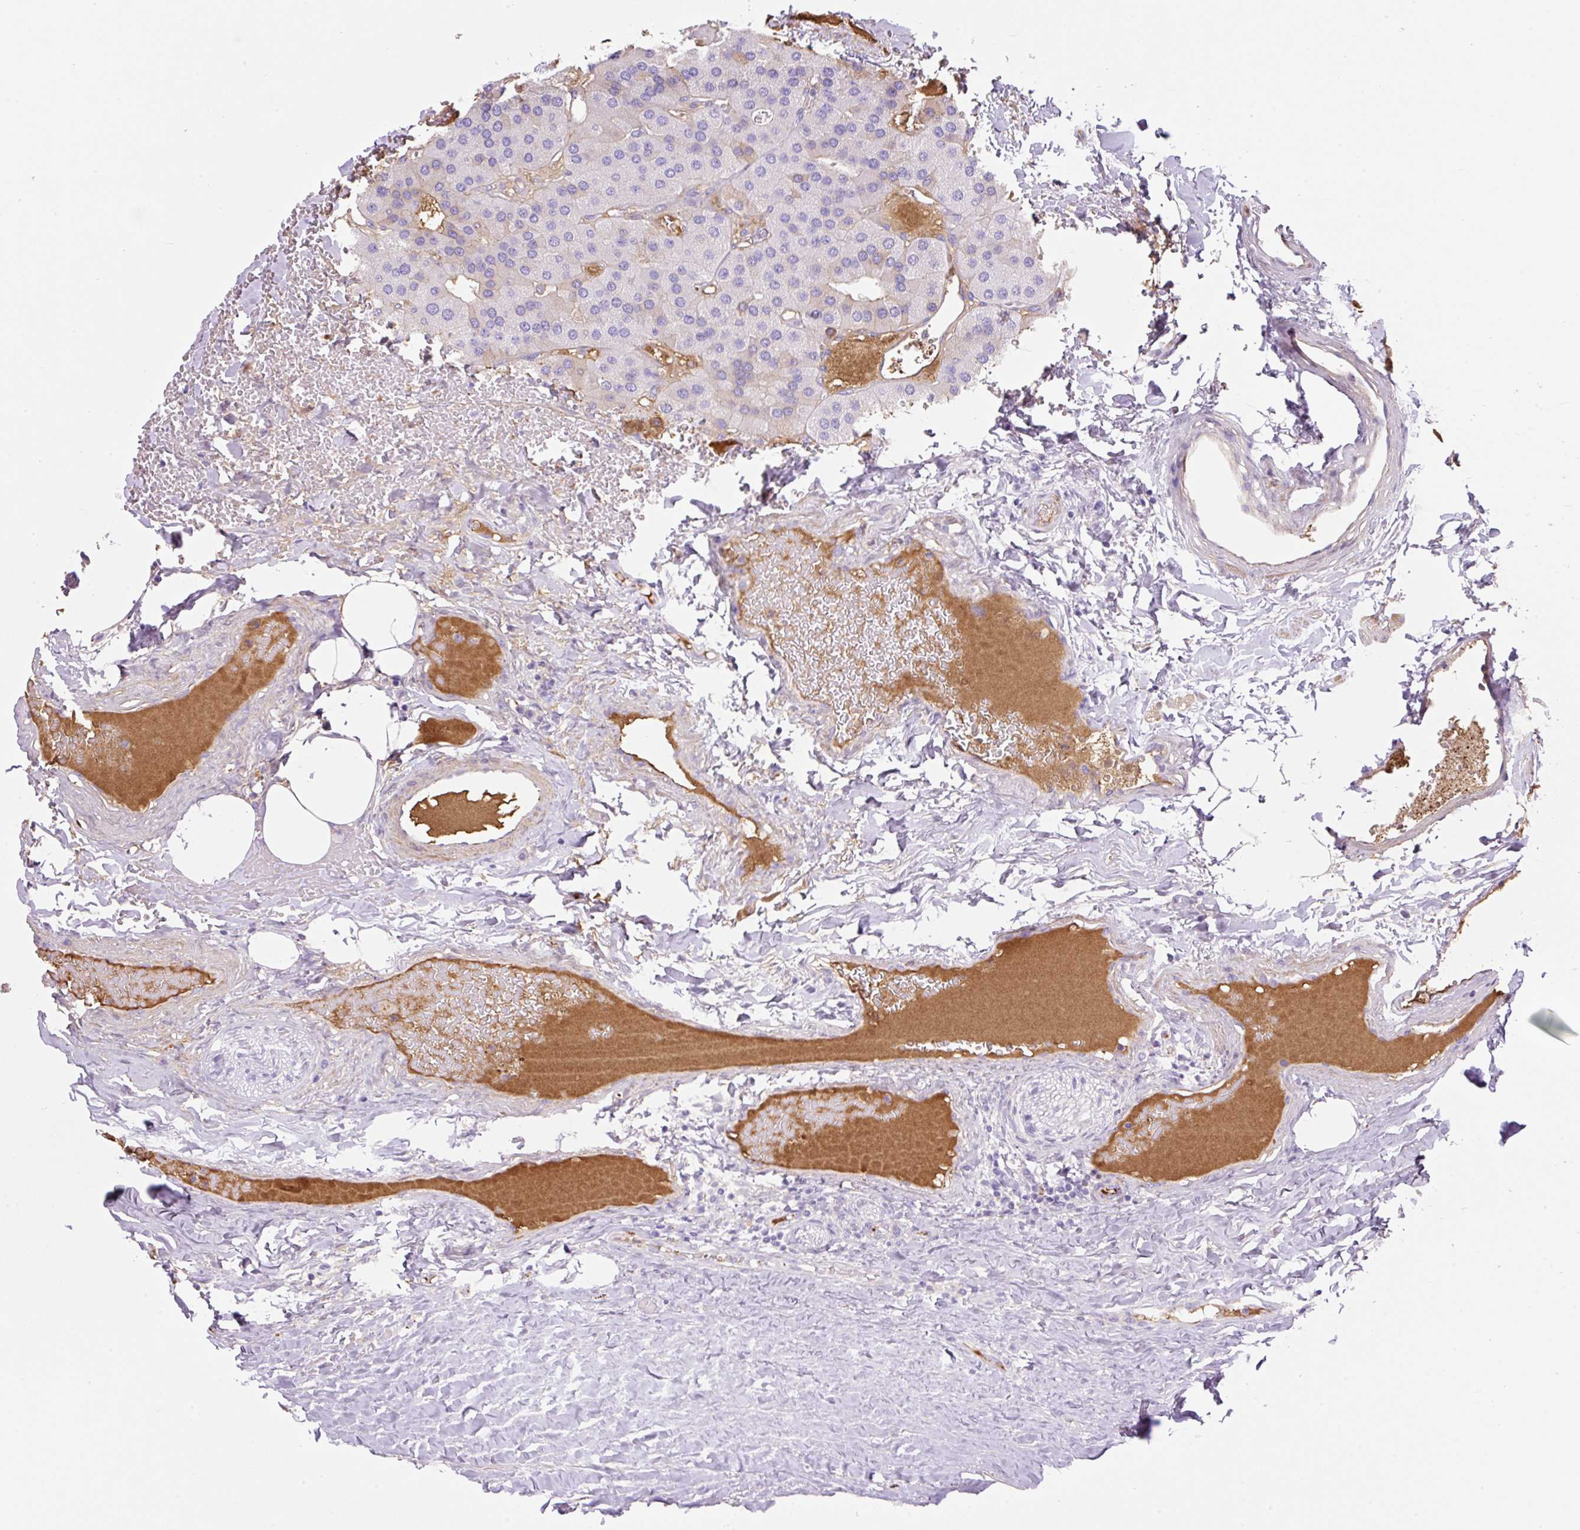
{"staining": {"intensity": "negative", "quantity": "none", "location": "none"}, "tissue": "parathyroid gland", "cell_type": "Glandular cells", "image_type": "normal", "snomed": [{"axis": "morphology", "description": "Normal tissue, NOS"}, {"axis": "morphology", "description": "Adenoma, NOS"}, {"axis": "topography", "description": "Parathyroid gland"}], "caption": "Glandular cells show no significant protein expression in benign parathyroid gland. (DAB immunohistochemistry, high magnification).", "gene": "TDRD15", "patient": {"sex": "female", "age": 86}}